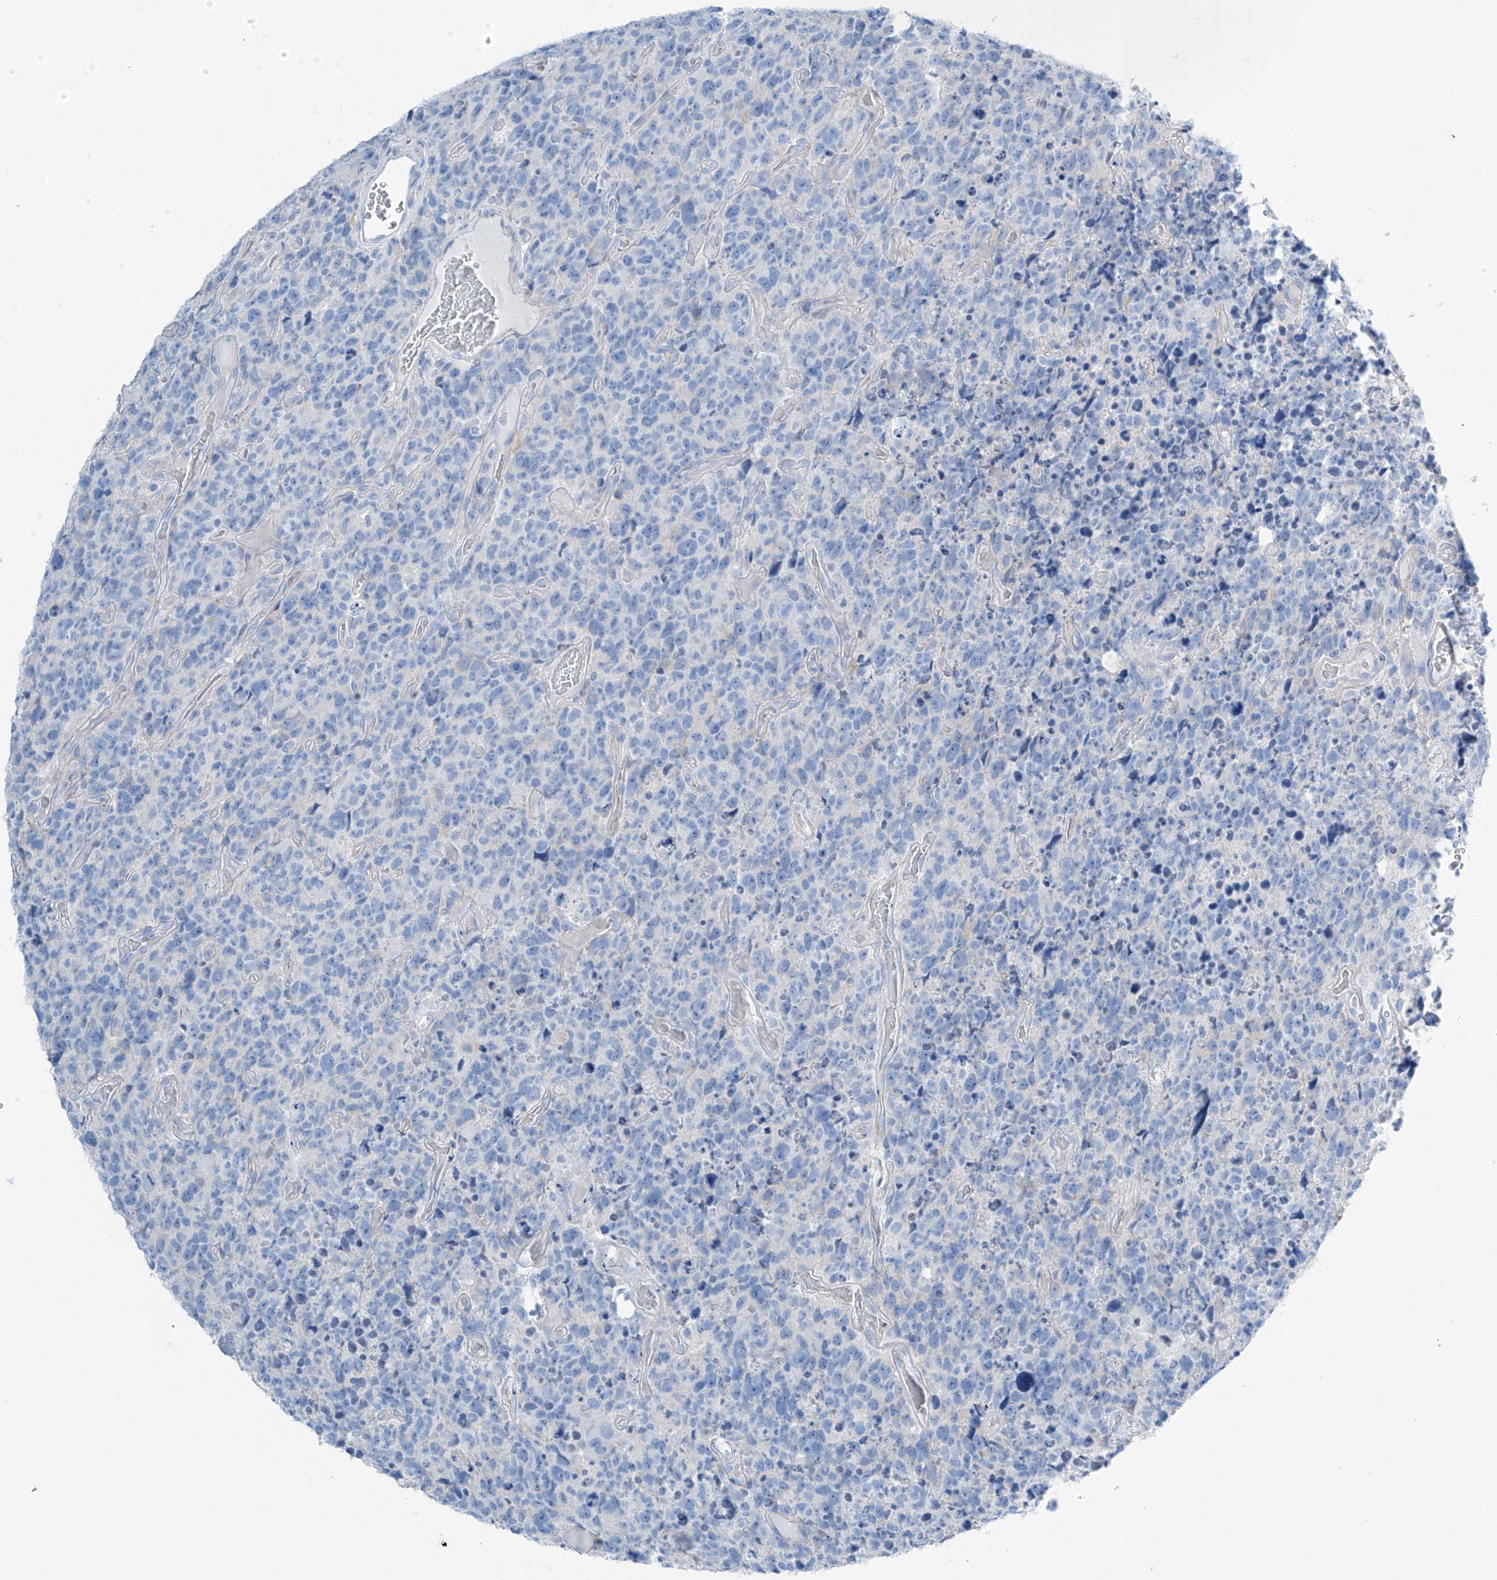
{"staining": {"intensity": "negative", "quantity": "none", "location": "none"}, "tissue": "glioma", "cell_type": "Tumor cells", "image_type": "cancer", "snomed": [{"axis": "morphology", "description": "Glioma, malignant, High grade"}, {"axis": "topography", "description": "Brain"}], "caption": "The image reveals no significant staining in tumor cells of glioma. The staining is performed using DAB brown chromogen with nuclei counter-stained in using hematoxylin.", "gene": "MAGI1", "patient": {"sex": "male", "age": 69}}